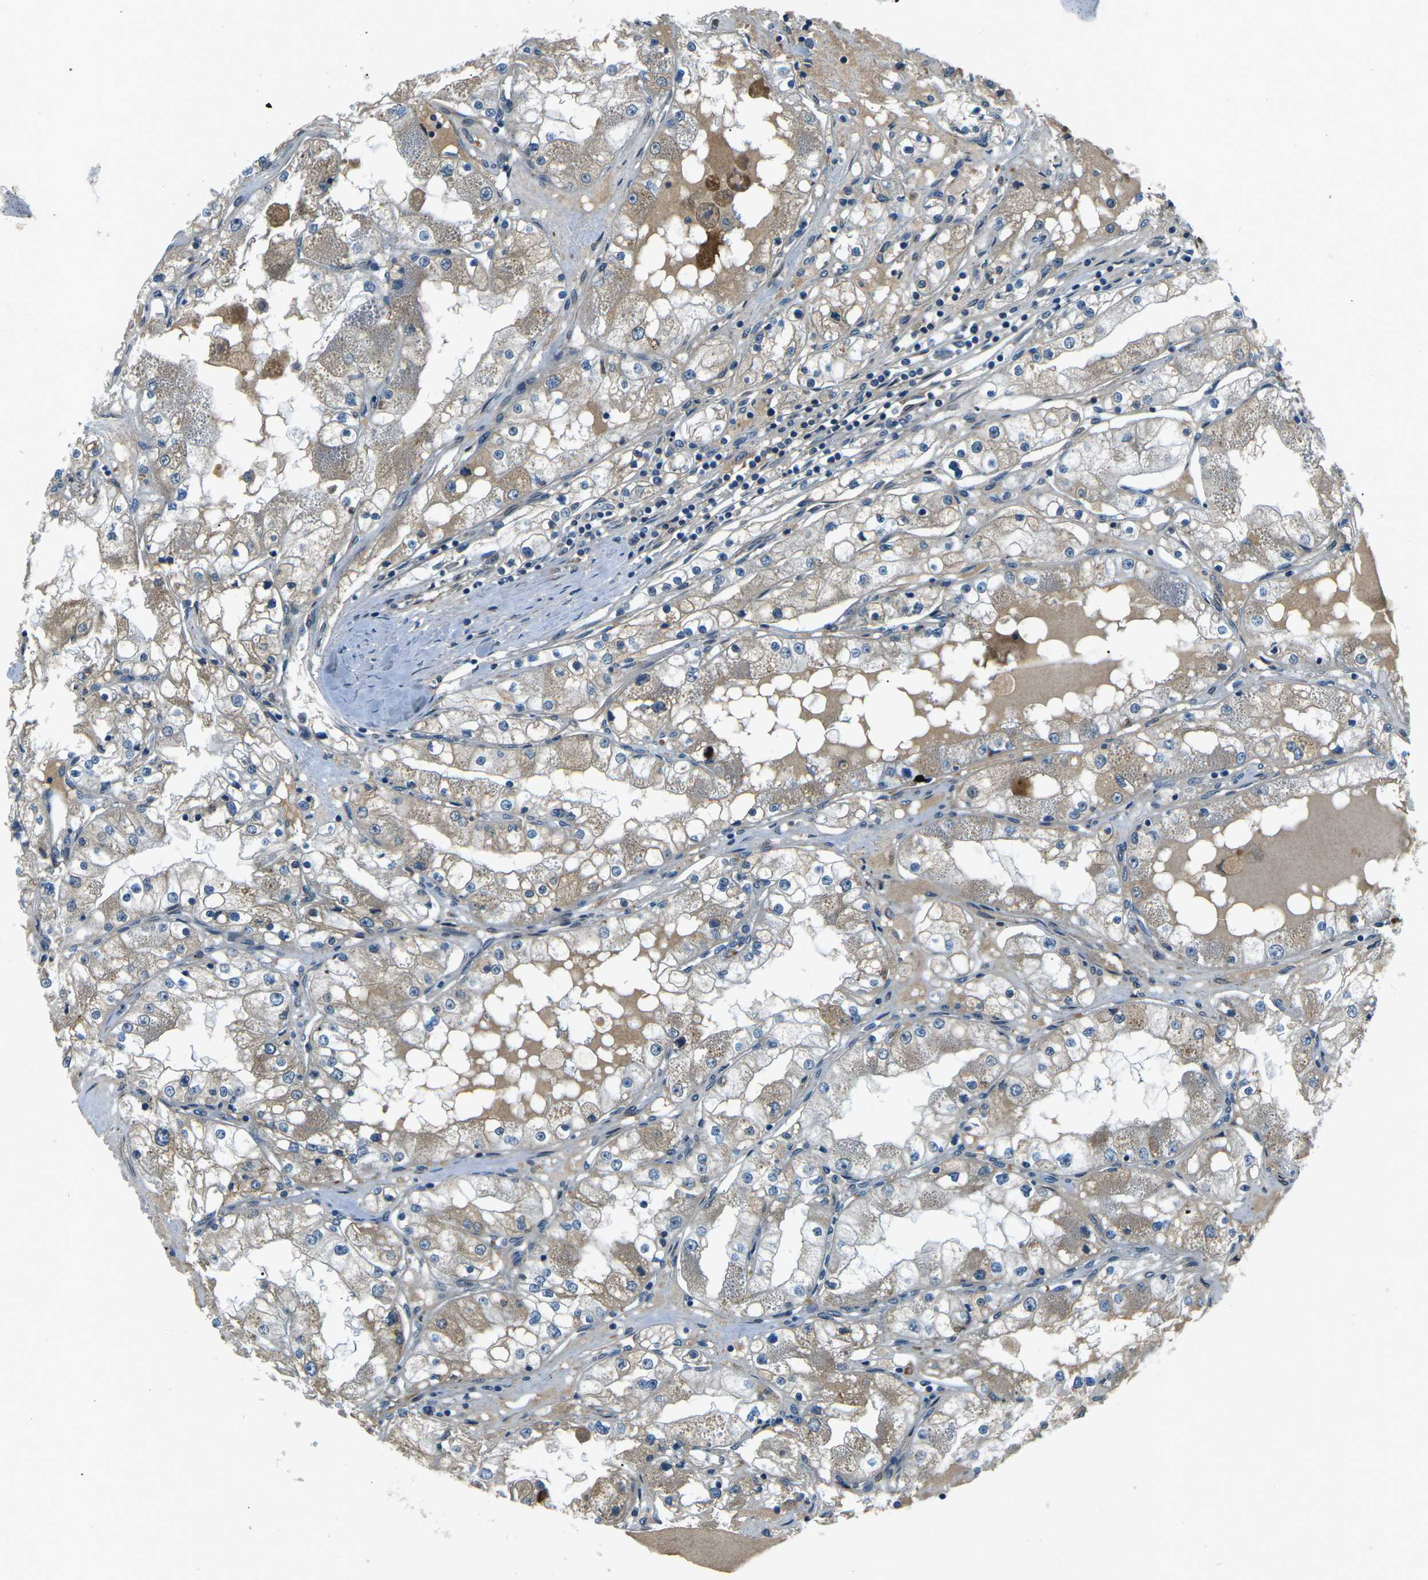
{"staining": {"intensity": "weak", "quantity": "25%-75%", "location": "cytoplasmic/membranous"}, "tissue": "renal cancer", "cell_type": "Tumor cells", "image_type": "cancer", "snomed": [{"axis": "morphology", "description": "Adenocarcinoma, NOS"}, {"axis": "topography", "description": "Kidney"}], "caption": "DAB immunohistochemical staining of human renal cancer shows weak cytoplasmic/membranous protein staining in approximately 25%-75% of tumor cells. (DAB IHC, brown staining for protein, blue staining for nuclei).", "gene": "AFAP1", "patient": {"sex": "male", "age": 68}}